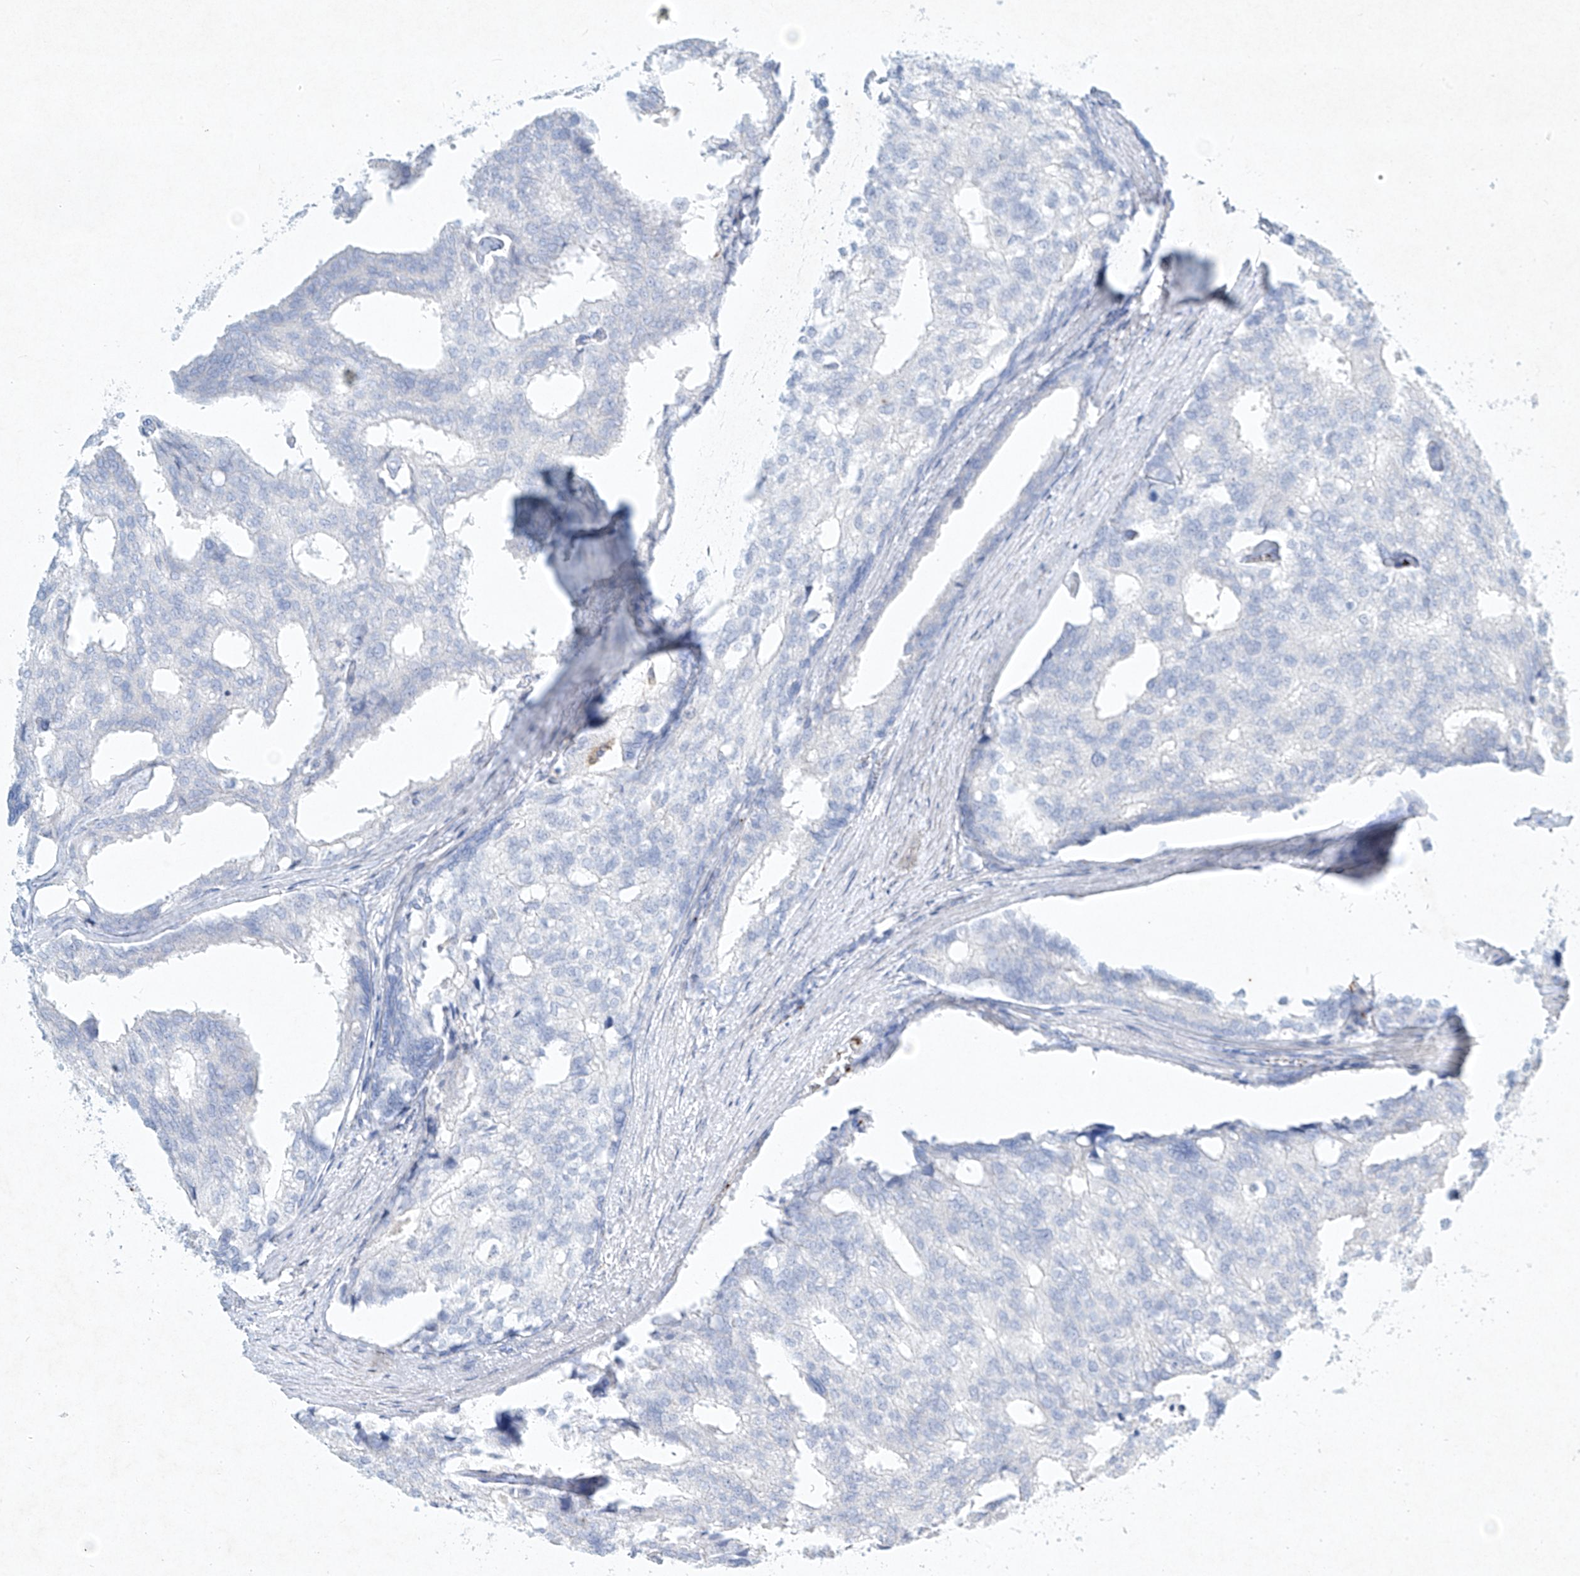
{"staining": {"intensity": "negative", "quantity": "none", "location": "none"}, "tissue": "prostate cancer", "cell_type": "Tumor cells", "image_type": "cancer", "snomed": [{"axis": "morphology", "description": "Adenocarcinoma, High grade"}, {"axis": "topography", "description": "Prostate"}], "caption": "The IHC histopathology image has no significant expression in tumor cells of prostate cancer (high-grade adenocarcinoma) tissue.", "gene": "PLEK", "patient": {"sex": "male", "age": 50}}